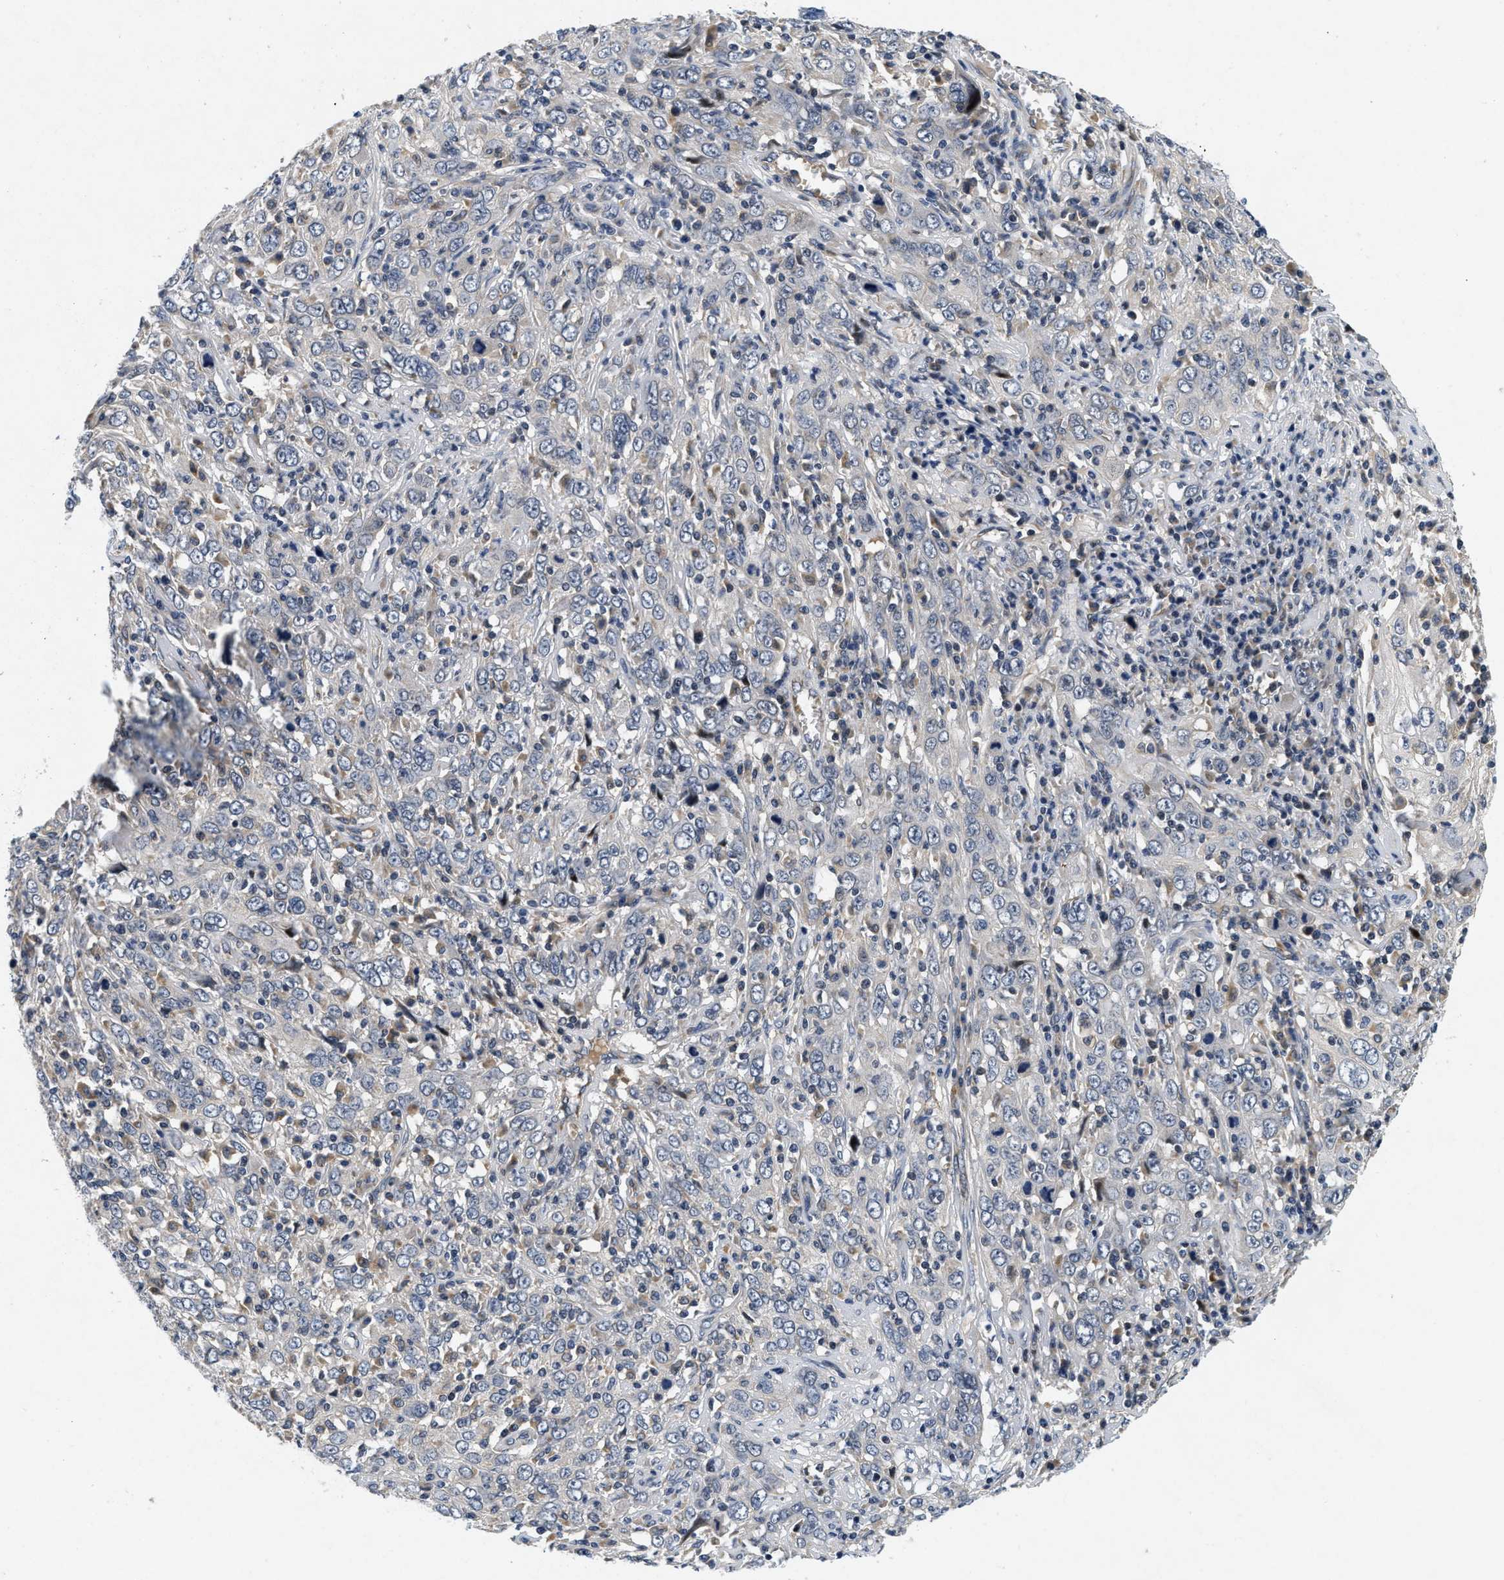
{"staining": {"intensity": "negative", "quantity": "none", "location": "none"}, "tissue": "cervical cancer", "cell_type": "Tumor cells", "image_type": "cancer", "snomed": [{"axis": "morphology", "description": "Squamous cell carcinoma, NOS"}, {"axis": "topography", "description": "Cervix"}], "caption": "A histopathology image of human squamous cell carcinoma (cervical) is negative for staining in tumor cells.", "gene": "PDP1", "patient": {"sex": "female", "age": 46}}